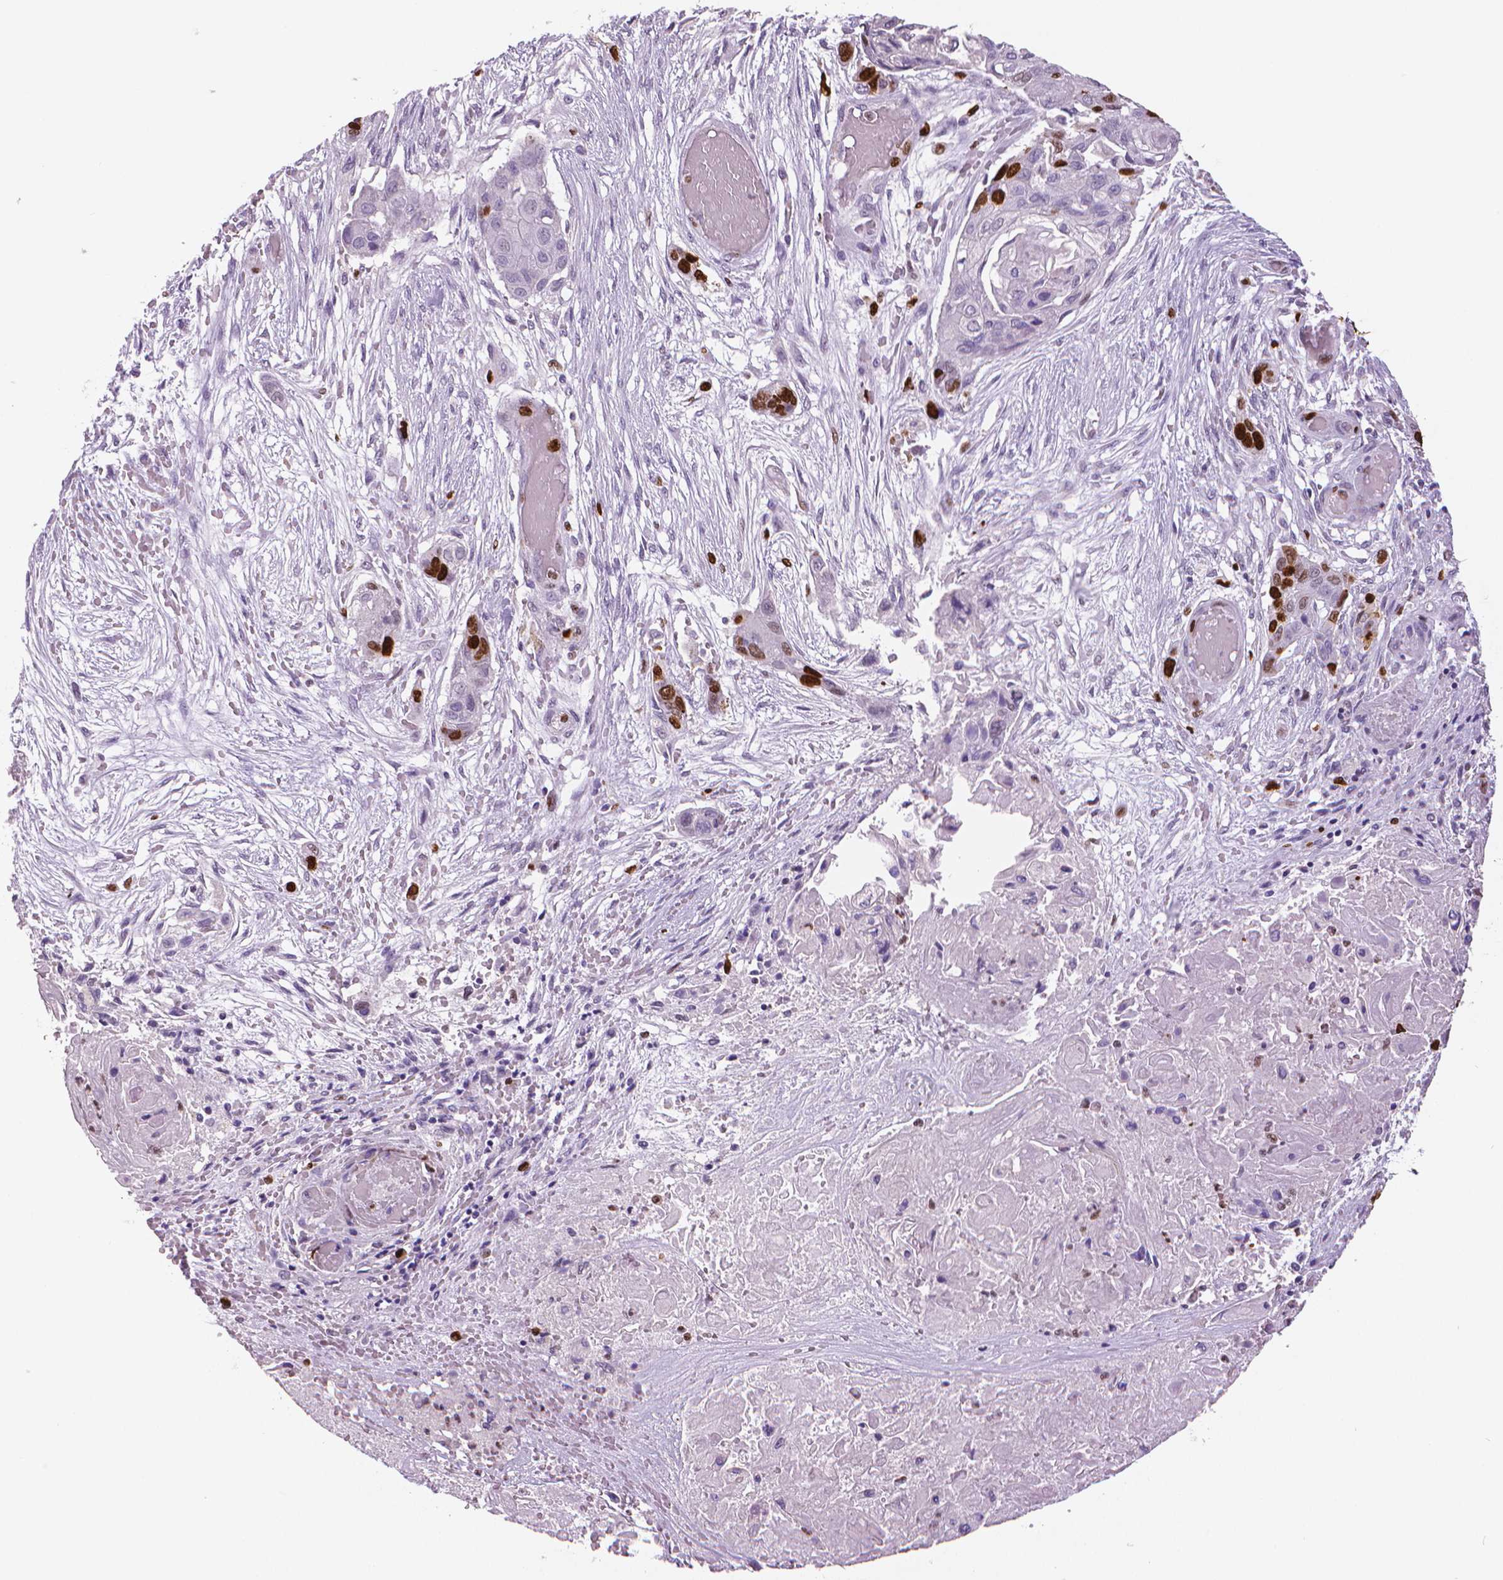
{"staining": {"intensity": "strong", "quantity": "<25%", "location": "nuclear"}, "tissue": "lung cancer", "cell_type": "Tumor cells", "image_type": "cancer", "snomed": [{"axis": "morphology", "description": "Squamous cell carcinoma, NOS"}, {"axis": "topography", "description": "Lung"}], "caption": "An immunohistochemistry photomicrograph of tumor tissue is shown. Protein staining in brown shows strong nuclear positivity in squamous cell carcinoma (lung) within tumor cells. (Brightfield microscopy of DAB IHC at high magnification).", "gene": "MKI67", "patient": {"sex": "male", "age": 69}}